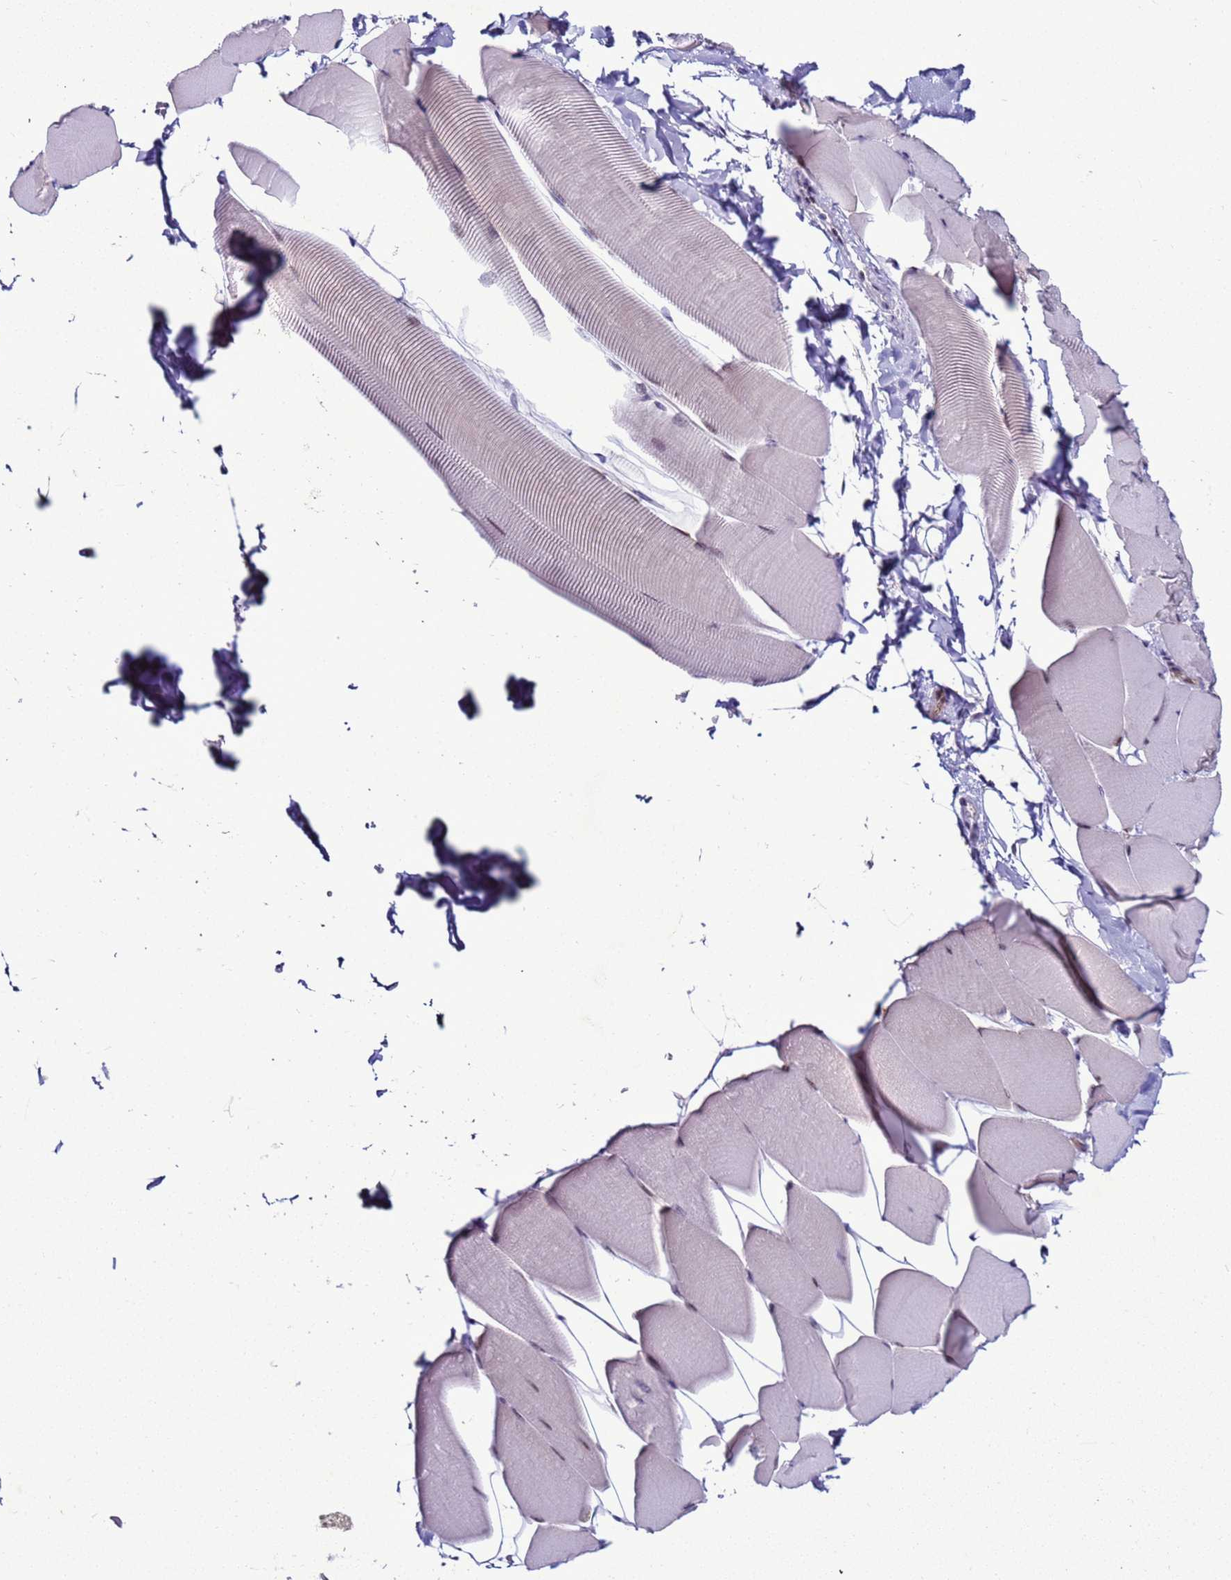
{"staining": {"intensity": "negative", "quantity": "none", "location": "none"}, "tissue": "skeletal muscle", "cell_type": "Myocytes", "image_type": "normal", "snomed": [{"axis": "morphology", "description": "Normal tissue, NOS"}, {"axis": "topography", "description": "Skeletal muscle"}], "caption": "Protein analysis of benign skeletal muscle exhibits no significant positivity in myocytes.", "gene": "LRRC10B", "patient": {"sex": "male", "age": 25}}